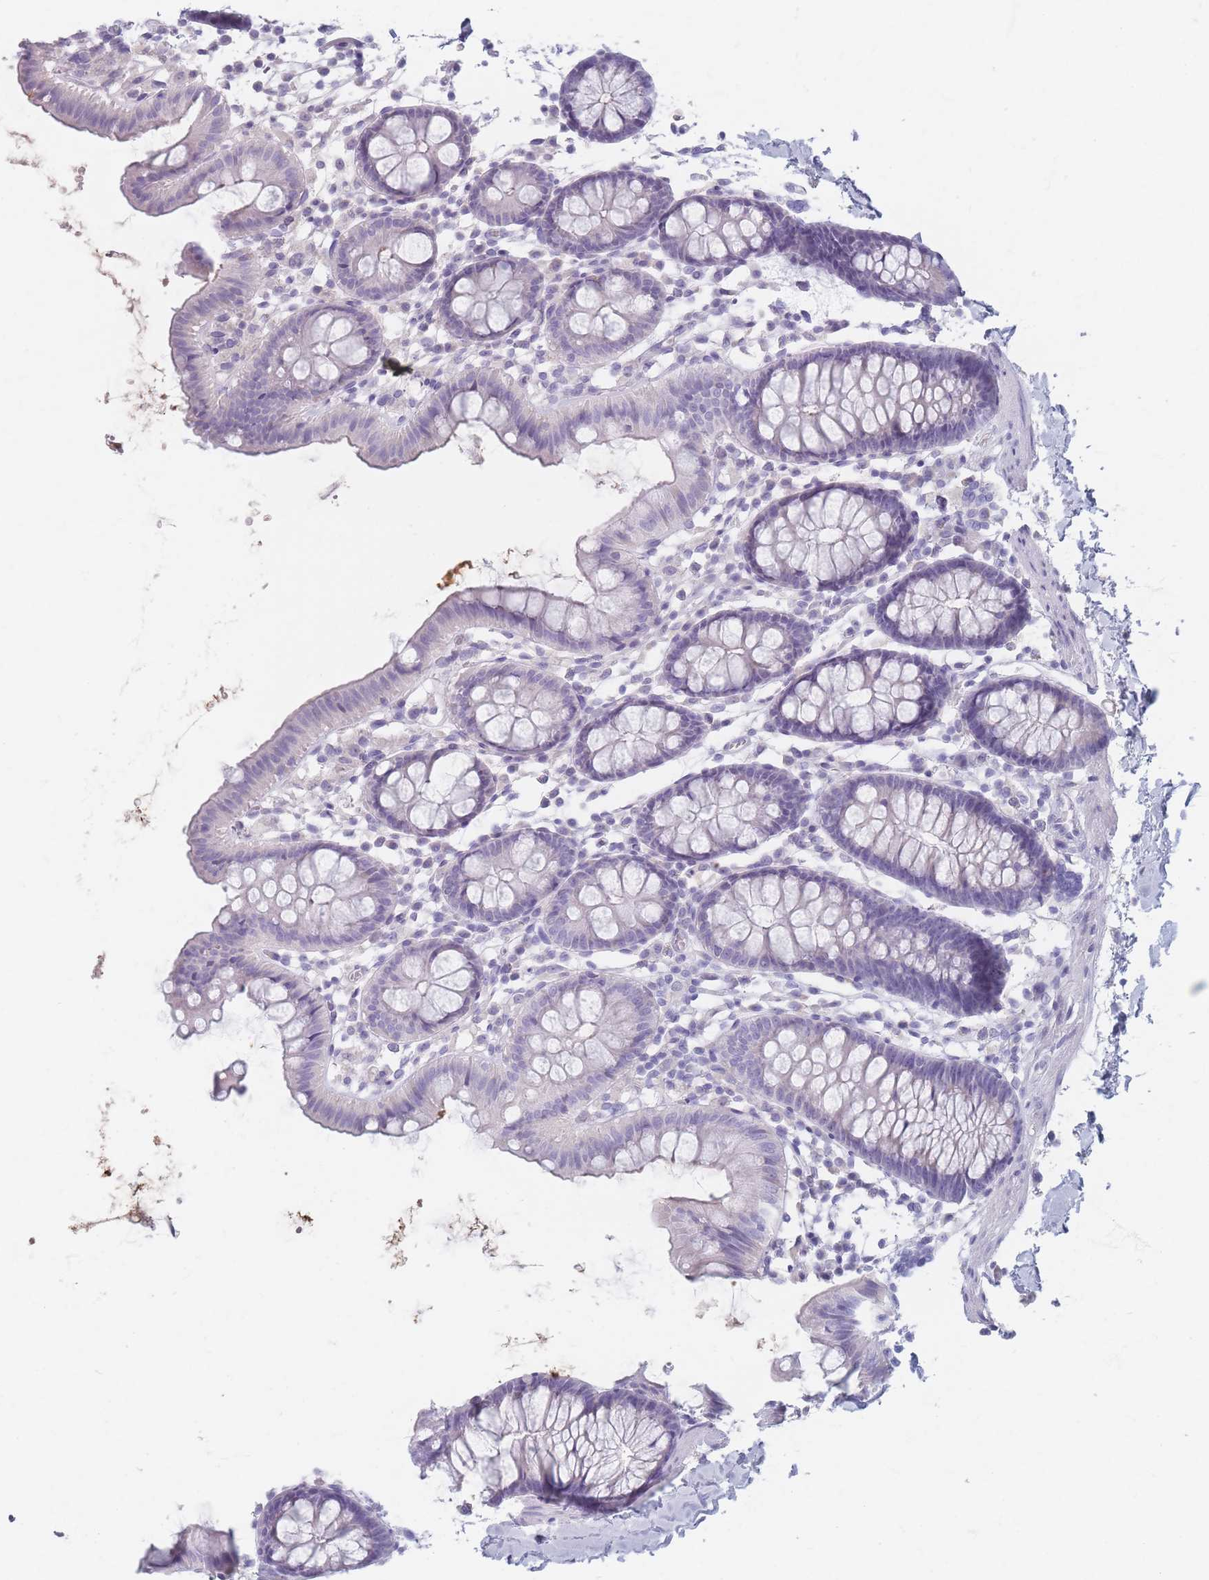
{"staining": {"intensity": "negative", "quantity": "none", "location": "none"}, "tissue": "colon", "cell_type": "Endothelial cells", "image_type": "normal", "snomed": [{"axis": "morphology", "description": "Normal tissue, NOS"}, {"axis": "topography", "description": "Colon"}], "caption": "Benign colon was stained to show a protein in brown. There is no significant positivity in endothelial cells. (Stains: DAB immunohistochemistry (IHC) with hematoxylin counter stain, Microscopy: brightfield microscopy at high magnification).", "gene": "PIGM", "patient": {"sex": "male", "age": 75}}